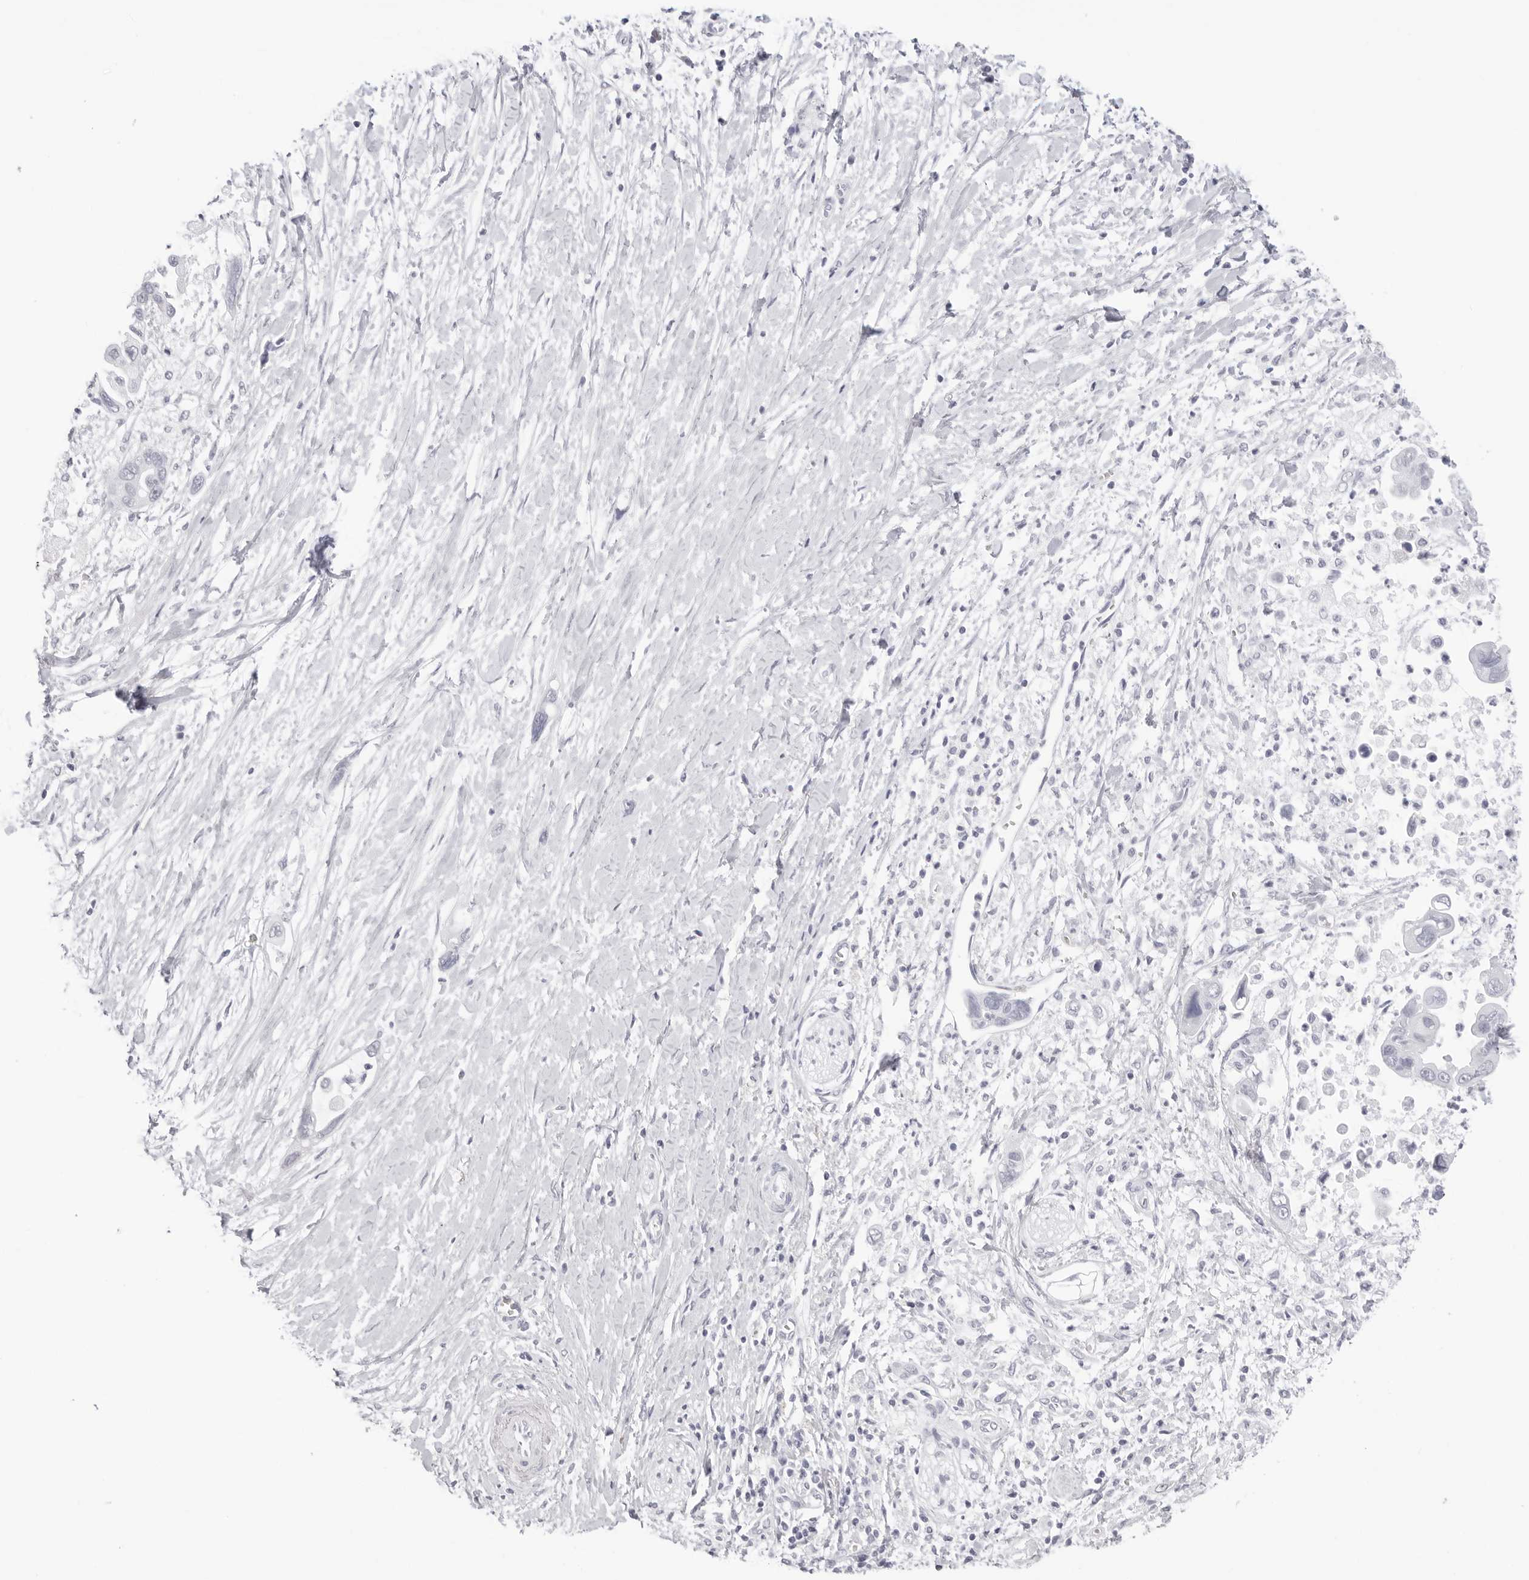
{"staining": {"intensity": "negative", "quantity": "none", "location": "none"}, "tissue": "pancreatic cancer", "cell_type": "Tumor cells", "image_type": "cancer", "snomed": [{"axis": "morphology", "description": "Adenocarcinoma, NOS"}, {"axis": "topography", "description": "Pancreas"}], "caption": "Immunohistochemical staining of human pancreatic cancer demonstrates no significant expression in tumor cells.", "gene": "CST5", "patient": {"sex": "female", "age": 72}}